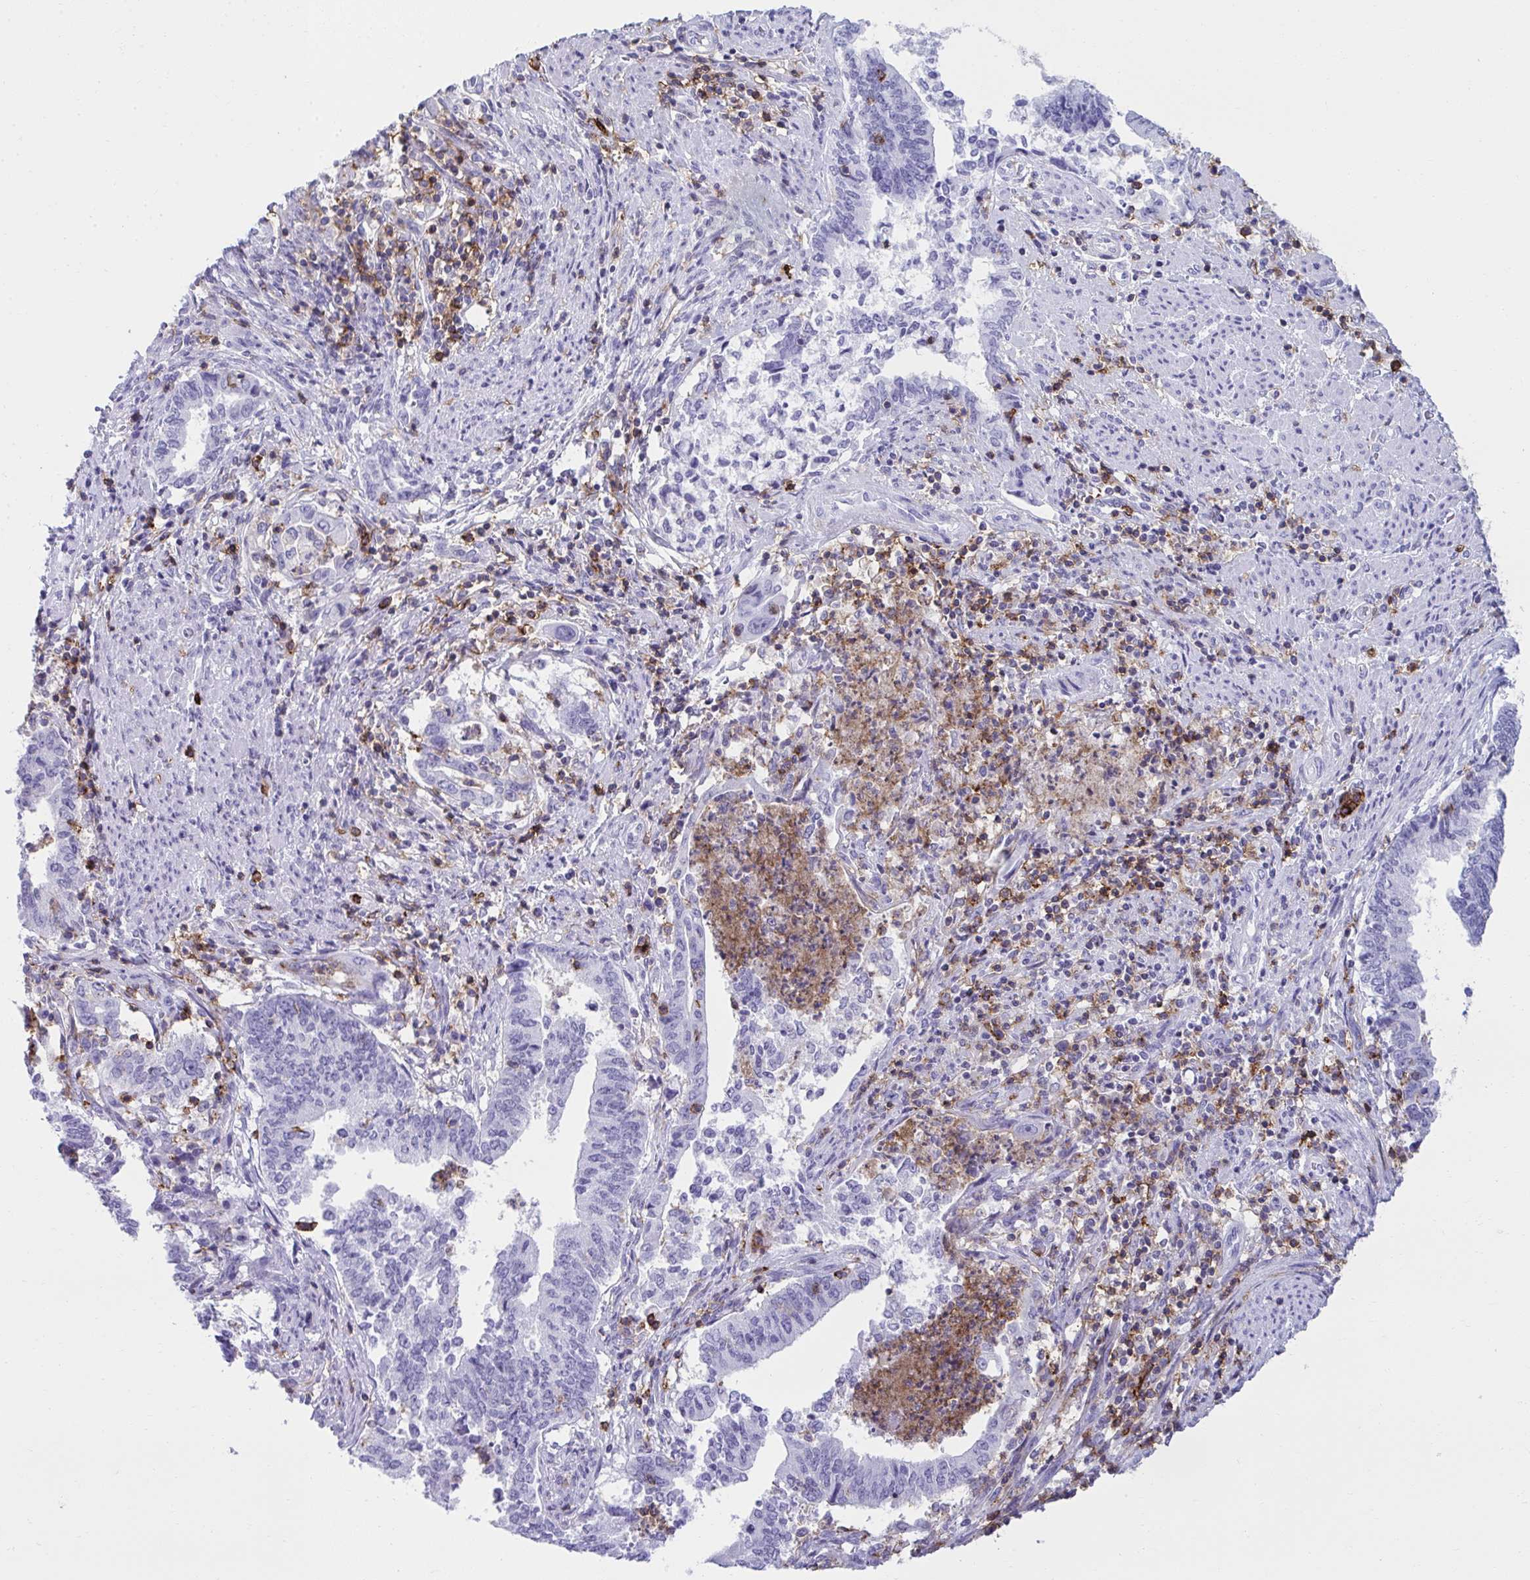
{"staining": {"intensity": "negative", "quantity": "none", "location": "none"}, "tissue": "endometrial cancer", "cell_type": "Tumor cells", "image_type": "cancer", "snomed": [{"axis": "morphology", "description": "Adenocarcinoma, NOS"}, {"axis": "topography", "description": "Endometrium"}], "caption": "There is no significant positivity in tumor cells of endometrial adenocarcinoma.", "gene": "SPN", "patient": {"sex": "female", "age": 65}}